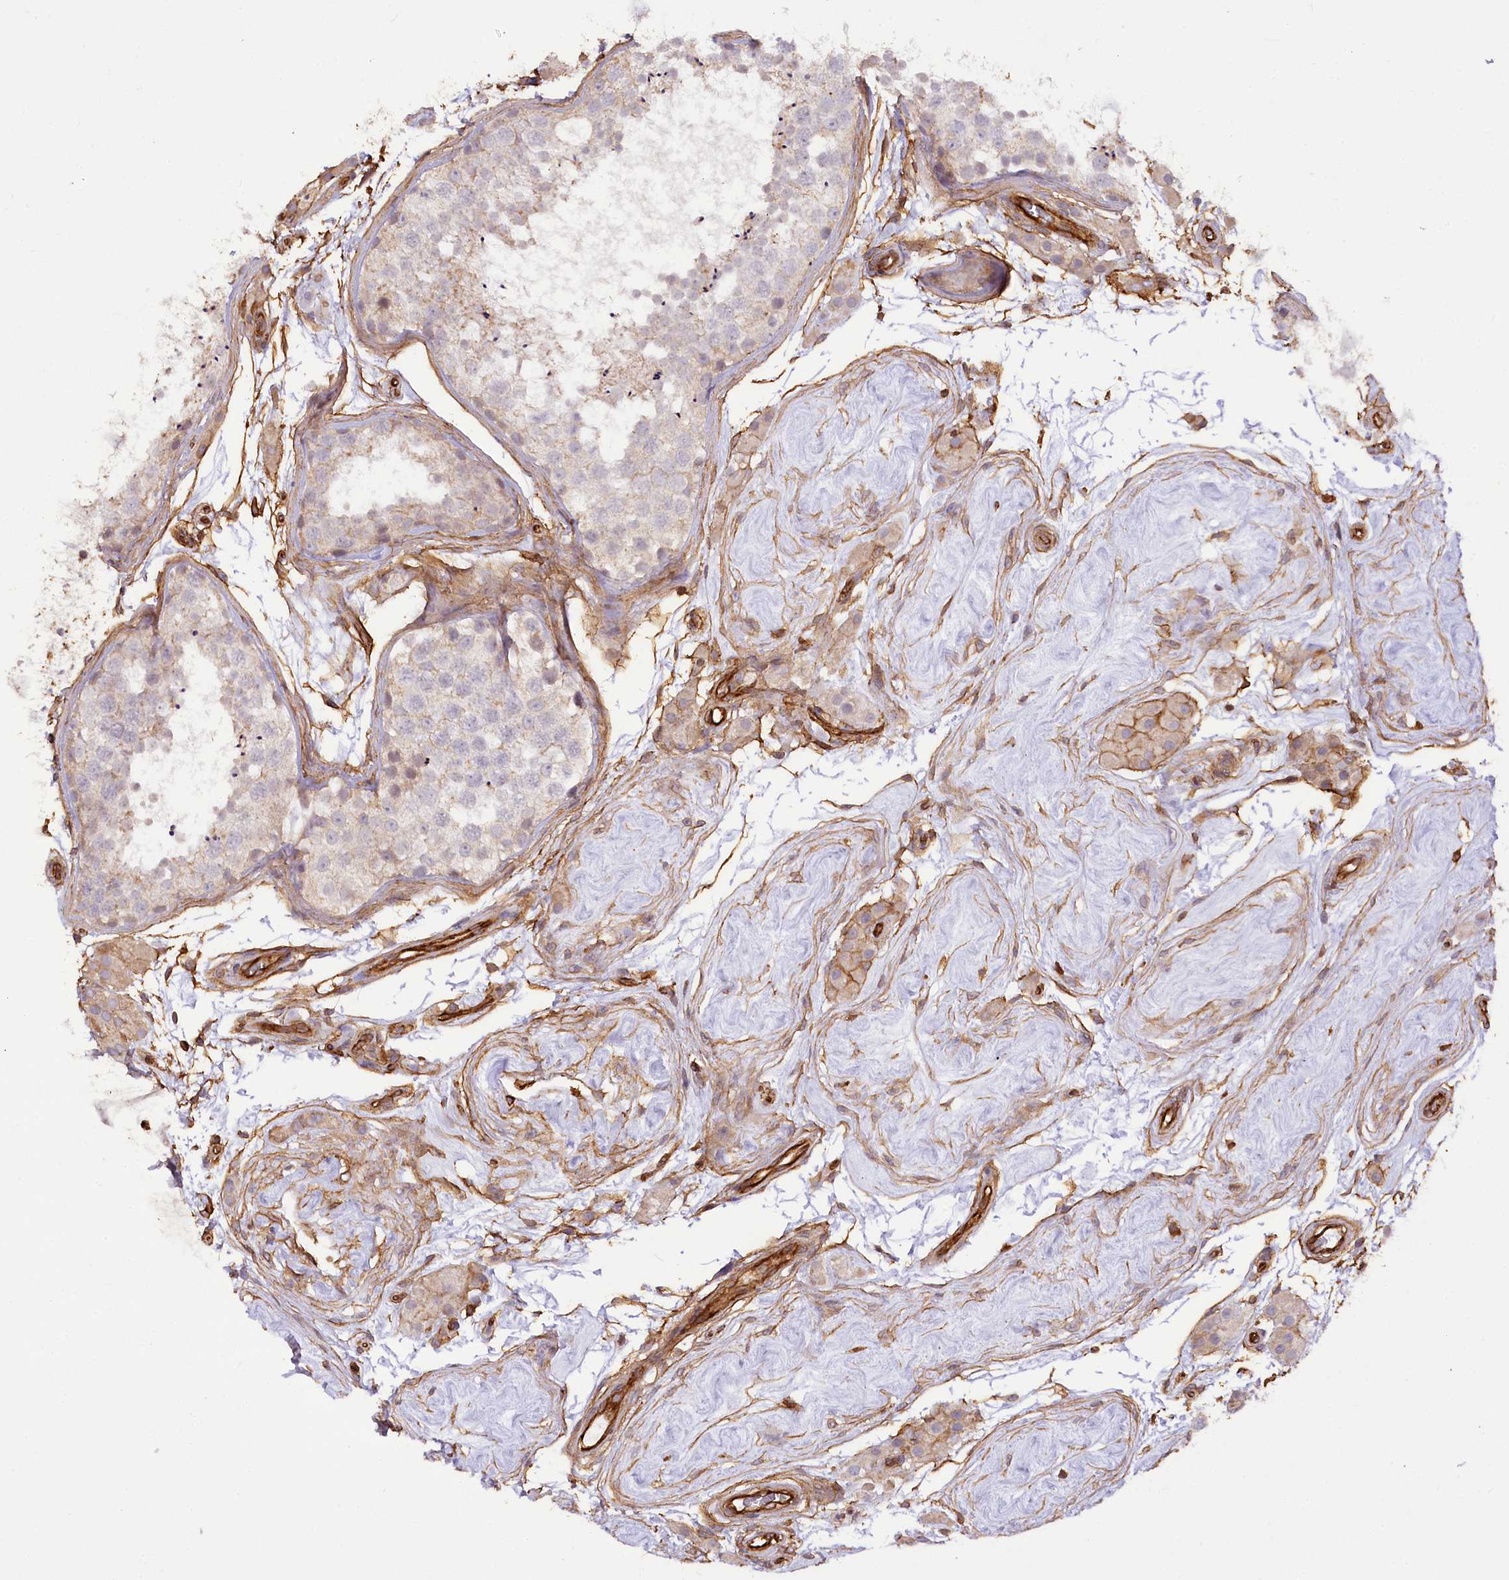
{"staining": {"intensity": "weak", "quantity": "25%-75%", "location": "cytoplasmic/membranous"}, "tissue": "testis", "cell_type": "Cells in seminiferous ducts", "image_type": "normal", "snomed": [{"axis": "morphology", "description": "Normal tissue, NOS"}, {"axis": "topography", "description": "Testis"}], "caption": "An immunohistochemistry (IHC) micrograph of benign tissue is shown. Protein staining in brown shows weak cytoplasmic/membranous positivity in testis within cells in seminiferous ducts.", "gene": "SYNPO2", "patient": {"sex": "male", "age": 56}}